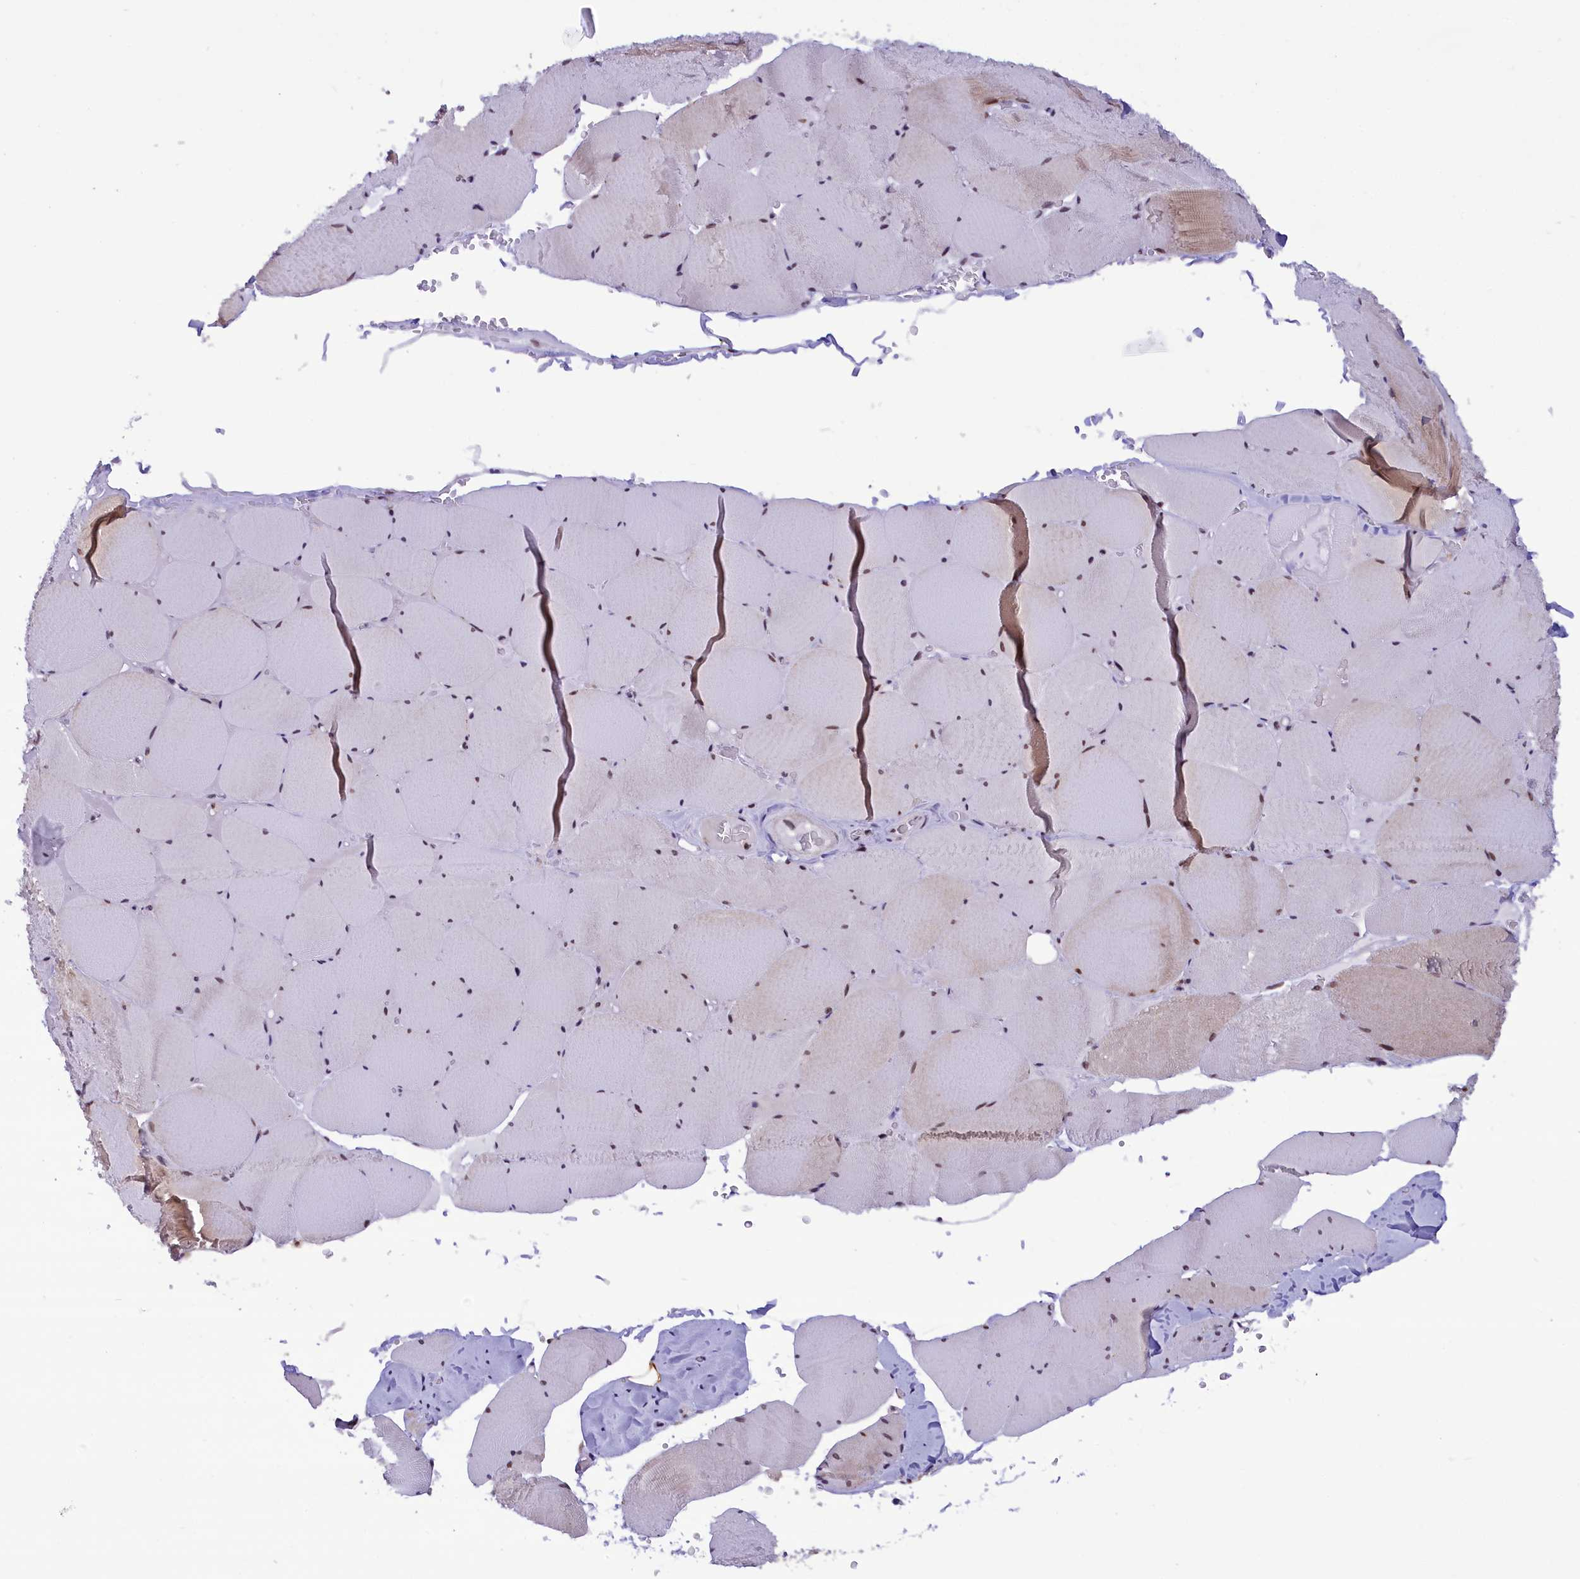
{"staining": {"intensity": "weak", "quantity": "<25%", "location": "cytoplasmic/membranous"}, "tissue": "skeletal muscle", "cell_type": "Myocytes", "image_type": "normal", "snomed": [{"axis": "morphology", "description": "Normal tissue, NOS"}, {"axis": "topography", "description": "Skeletal muscle"}, {"axis": "topography", "description": "Head-Neck"}], "caption": "High power microscopy image of an immunohistochemistry (IHC) image of normal skeletal muscle, revealing no significant positivity in myocytes.", "gene": "CDYL2", "patient": {"sex": "male", "age": 66}}